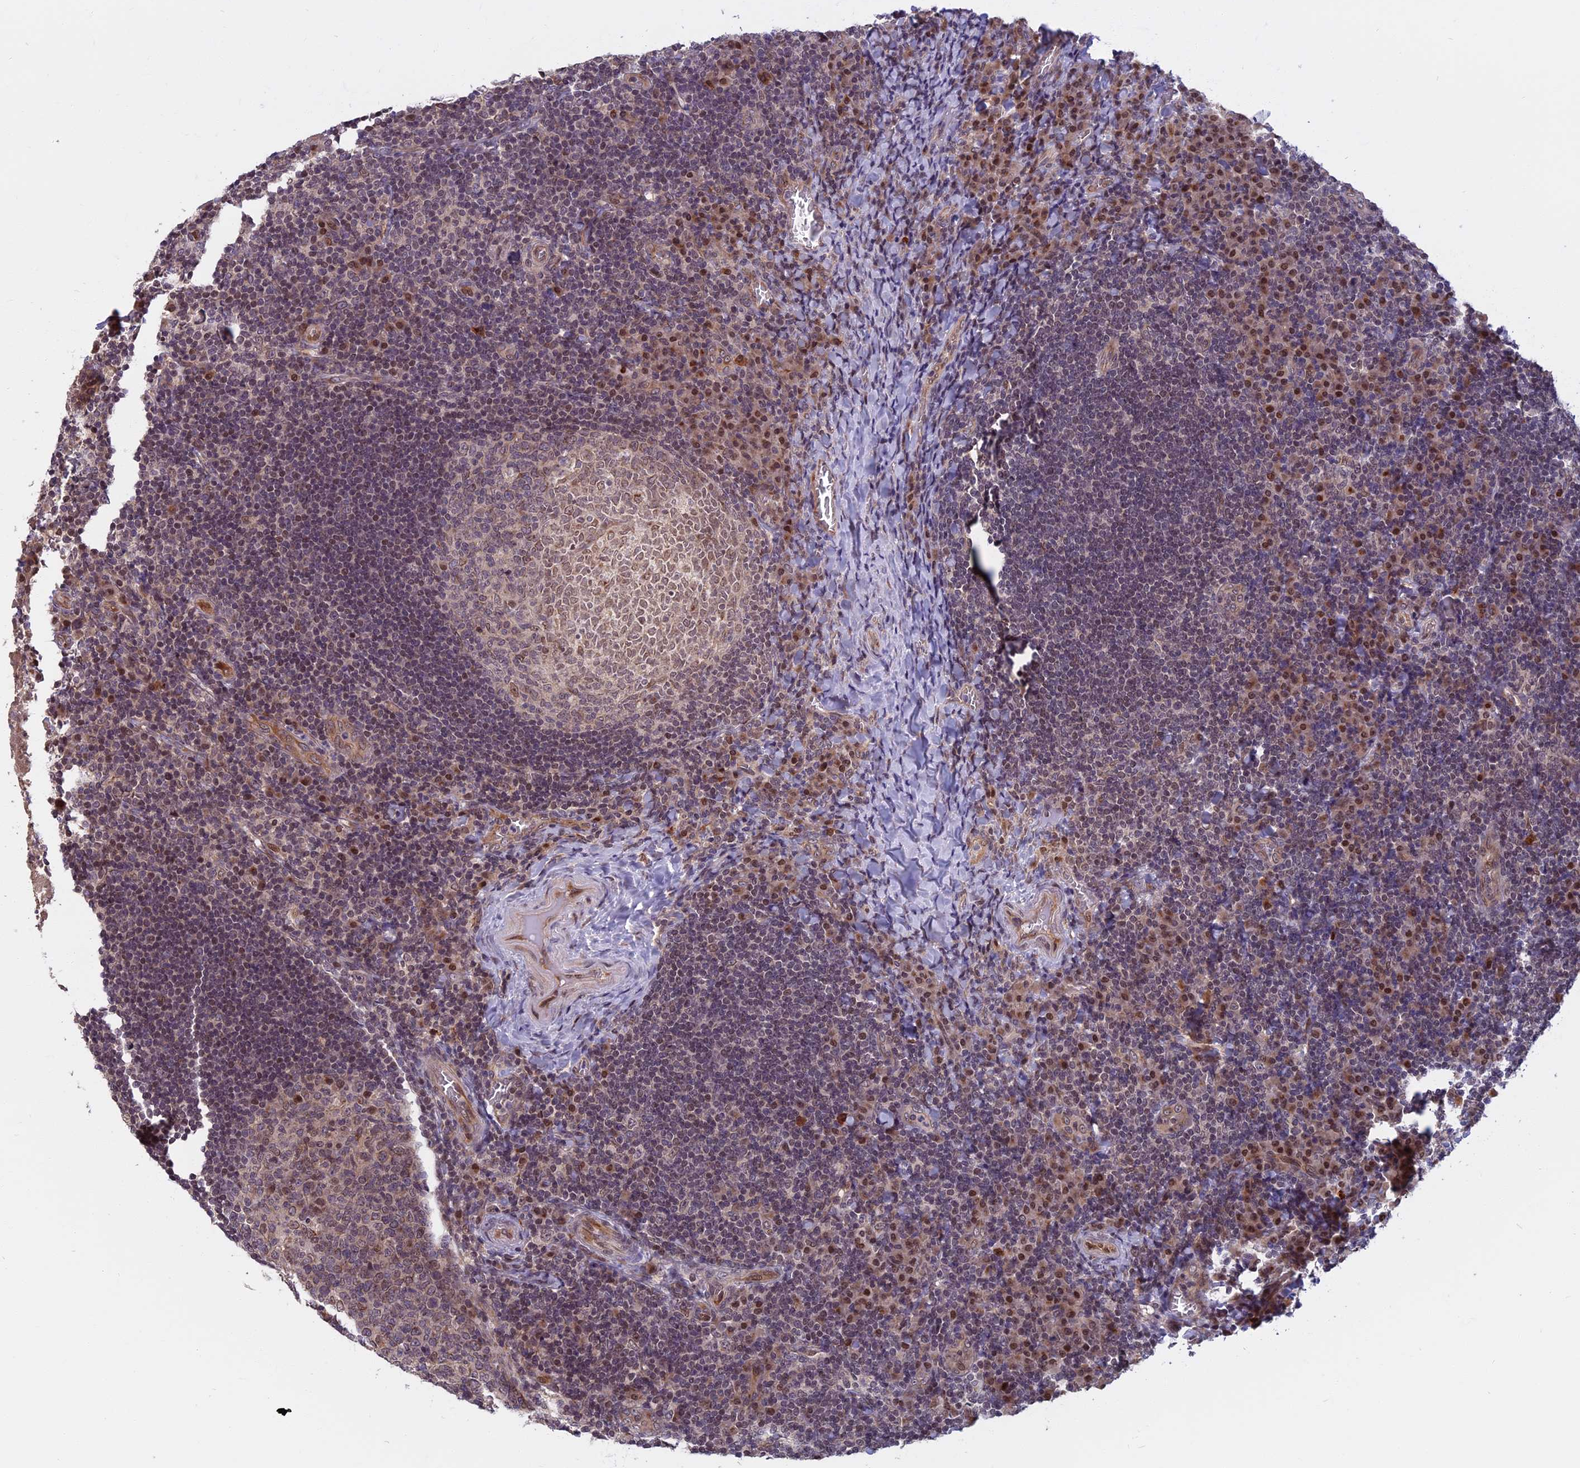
{"staining": {"intensity": "moderate", "quantity": "<25%", "location": "nuclear"}, "tissue": "tonsil", "cell_type": "Germinal center cells", "image_type": "normal", "snomed": [{"axis": "morphology", "description": "Normal tissue, NOS"}, {"axis": "topography", "description": "Tonsil"}], "caption": "About <25% of germinal center cells in unremarkable human tonsil show moderate nuclear protein positivity as visualized by brown immunohistochemical staining.", "gene": "CCDC113", "patient": {"sex": "male", "age": 17}}